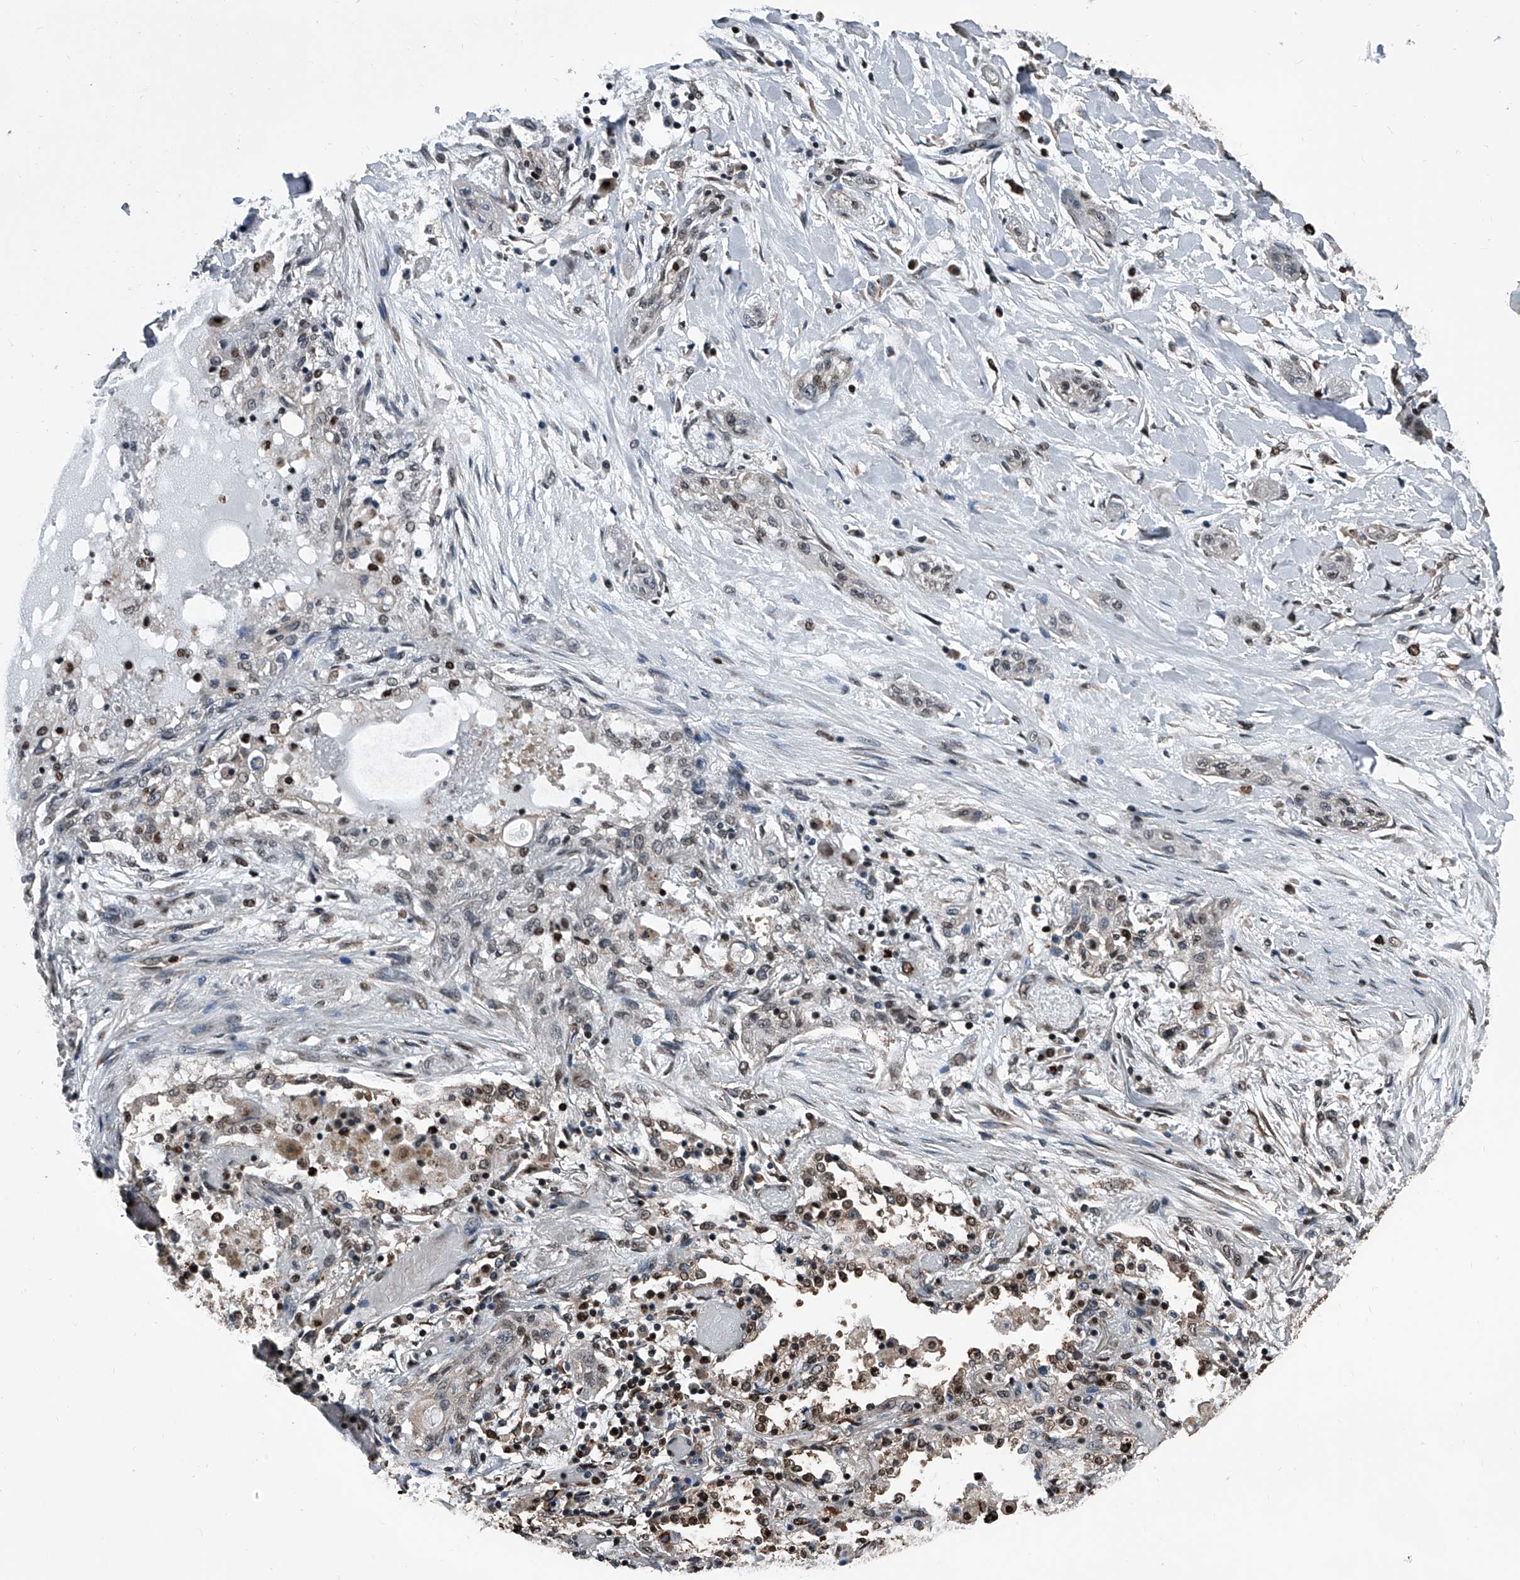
{"staining": {"intensity": "weak", "quantity": "<25%", "location": "nuclear"}, "tissue": "lung cancer", "cell_type": "Tumor cells", "image_type": "cancer", "snomed": [{"axis": "morphology", "description": "Squamous cell carcinoma, NOS"}, {"axis": "topography", "description": "Lung"}], "caption": "Tumor cells are negative for protein expression in human lung cancer (squamous cell carcinoma). The staining was performed using DAB (3,3'-diaminobenzidine) to visualize the protein expression in brown, while the nuclei were stained in blue with hematoxylin (Magnification: 20x).", "gene": "FKBP5", "patient": {"sex": "female", "age": 47}}